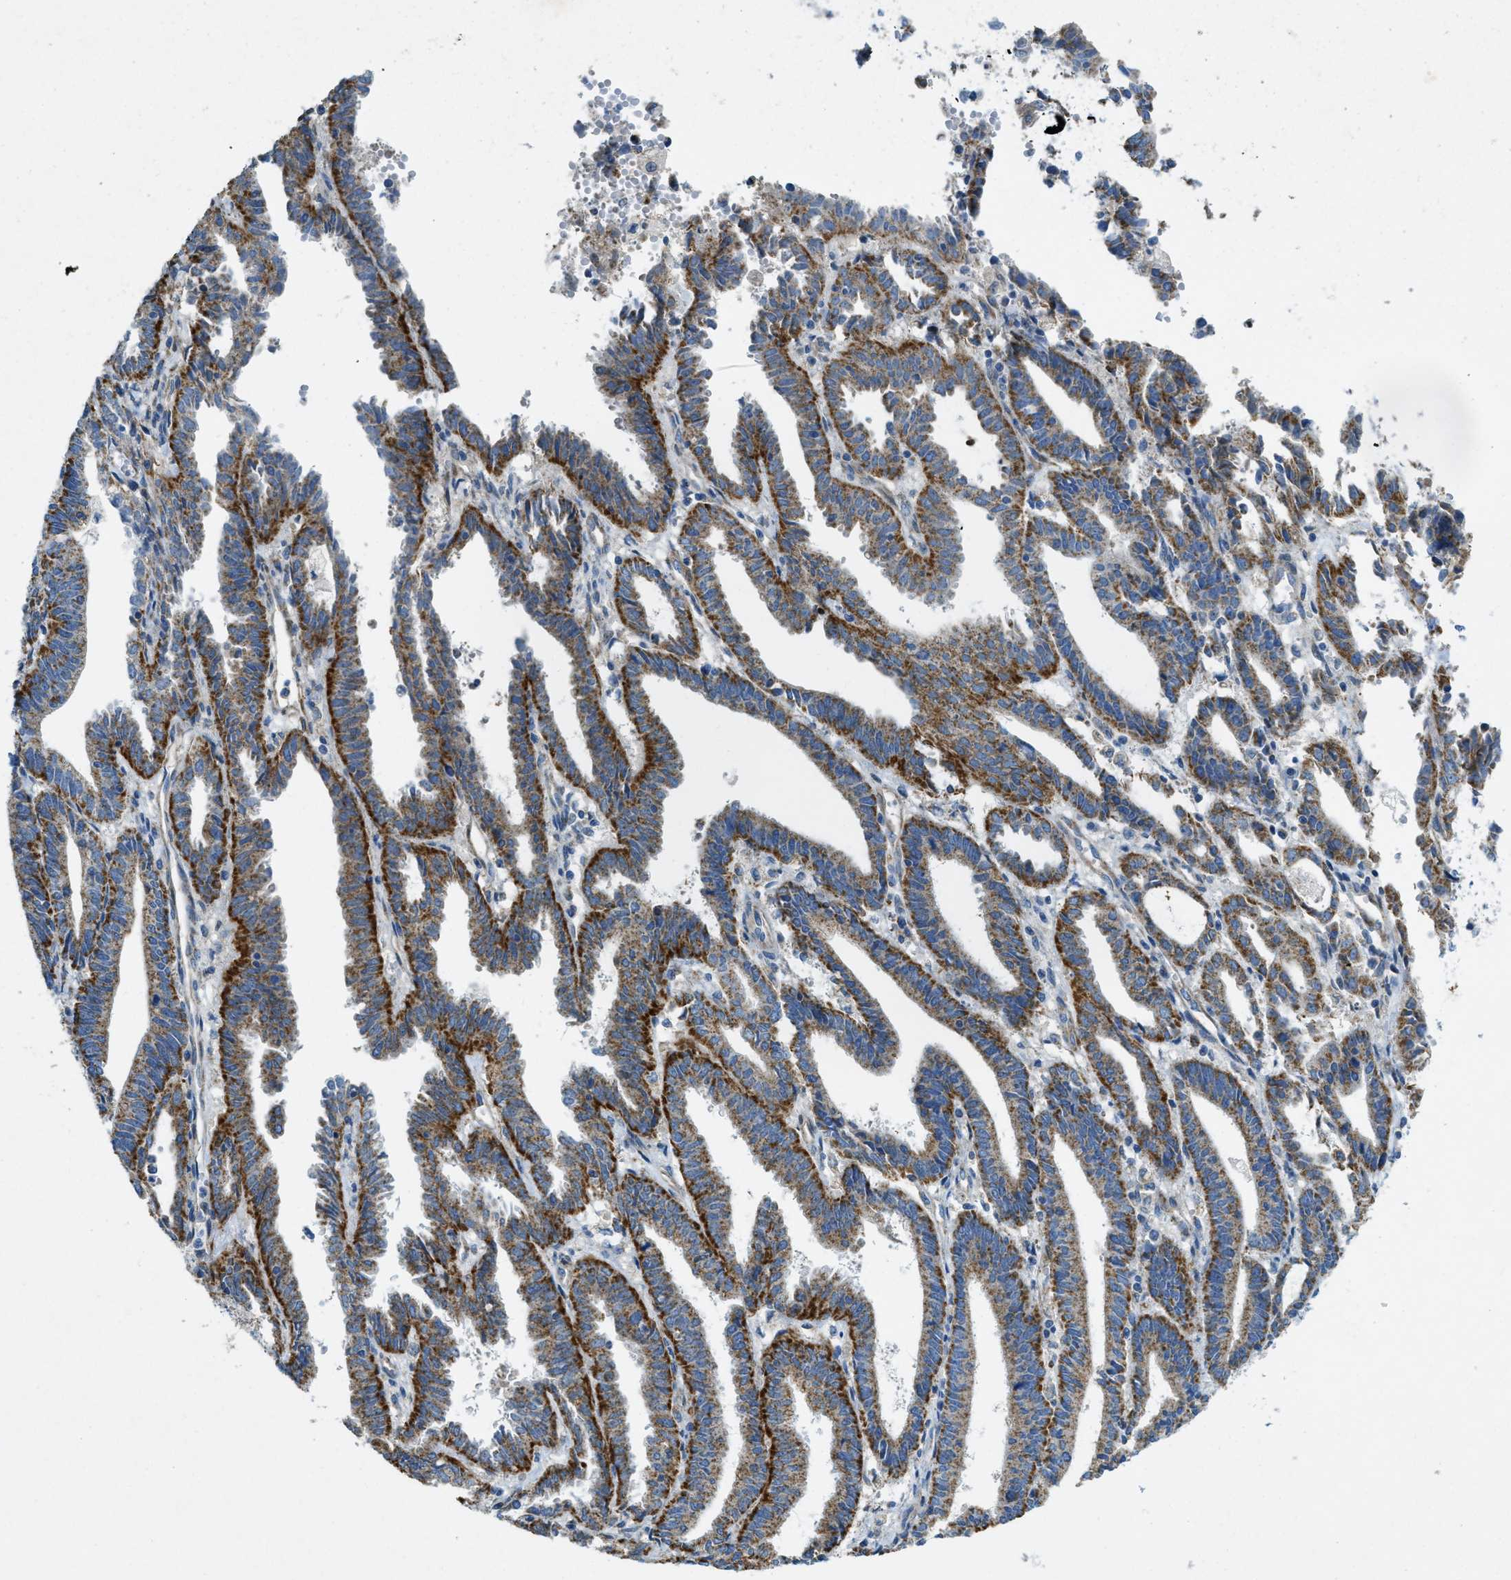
{"staining": {"intensity": "strong", "quantity": ">75%", "location": "cytoplasmic/membranous"}, "tissue": "endometrial cancer", "cell_type": "Tumor cells", "image_type": "cancer", "snomed": [{"axis": "morphology", "description": "Adenocarcinoma, NOS"}, {"axis": "topography", "description": "Uterus"}], "caption": "Brown immunohistochemical staining in human endometrial cancer shows strong cytoplasmic/membranous staining in approximately >75% of tumor cells.", "gene": "CYGB", "patient": {"sex": "female", "age": 83}}